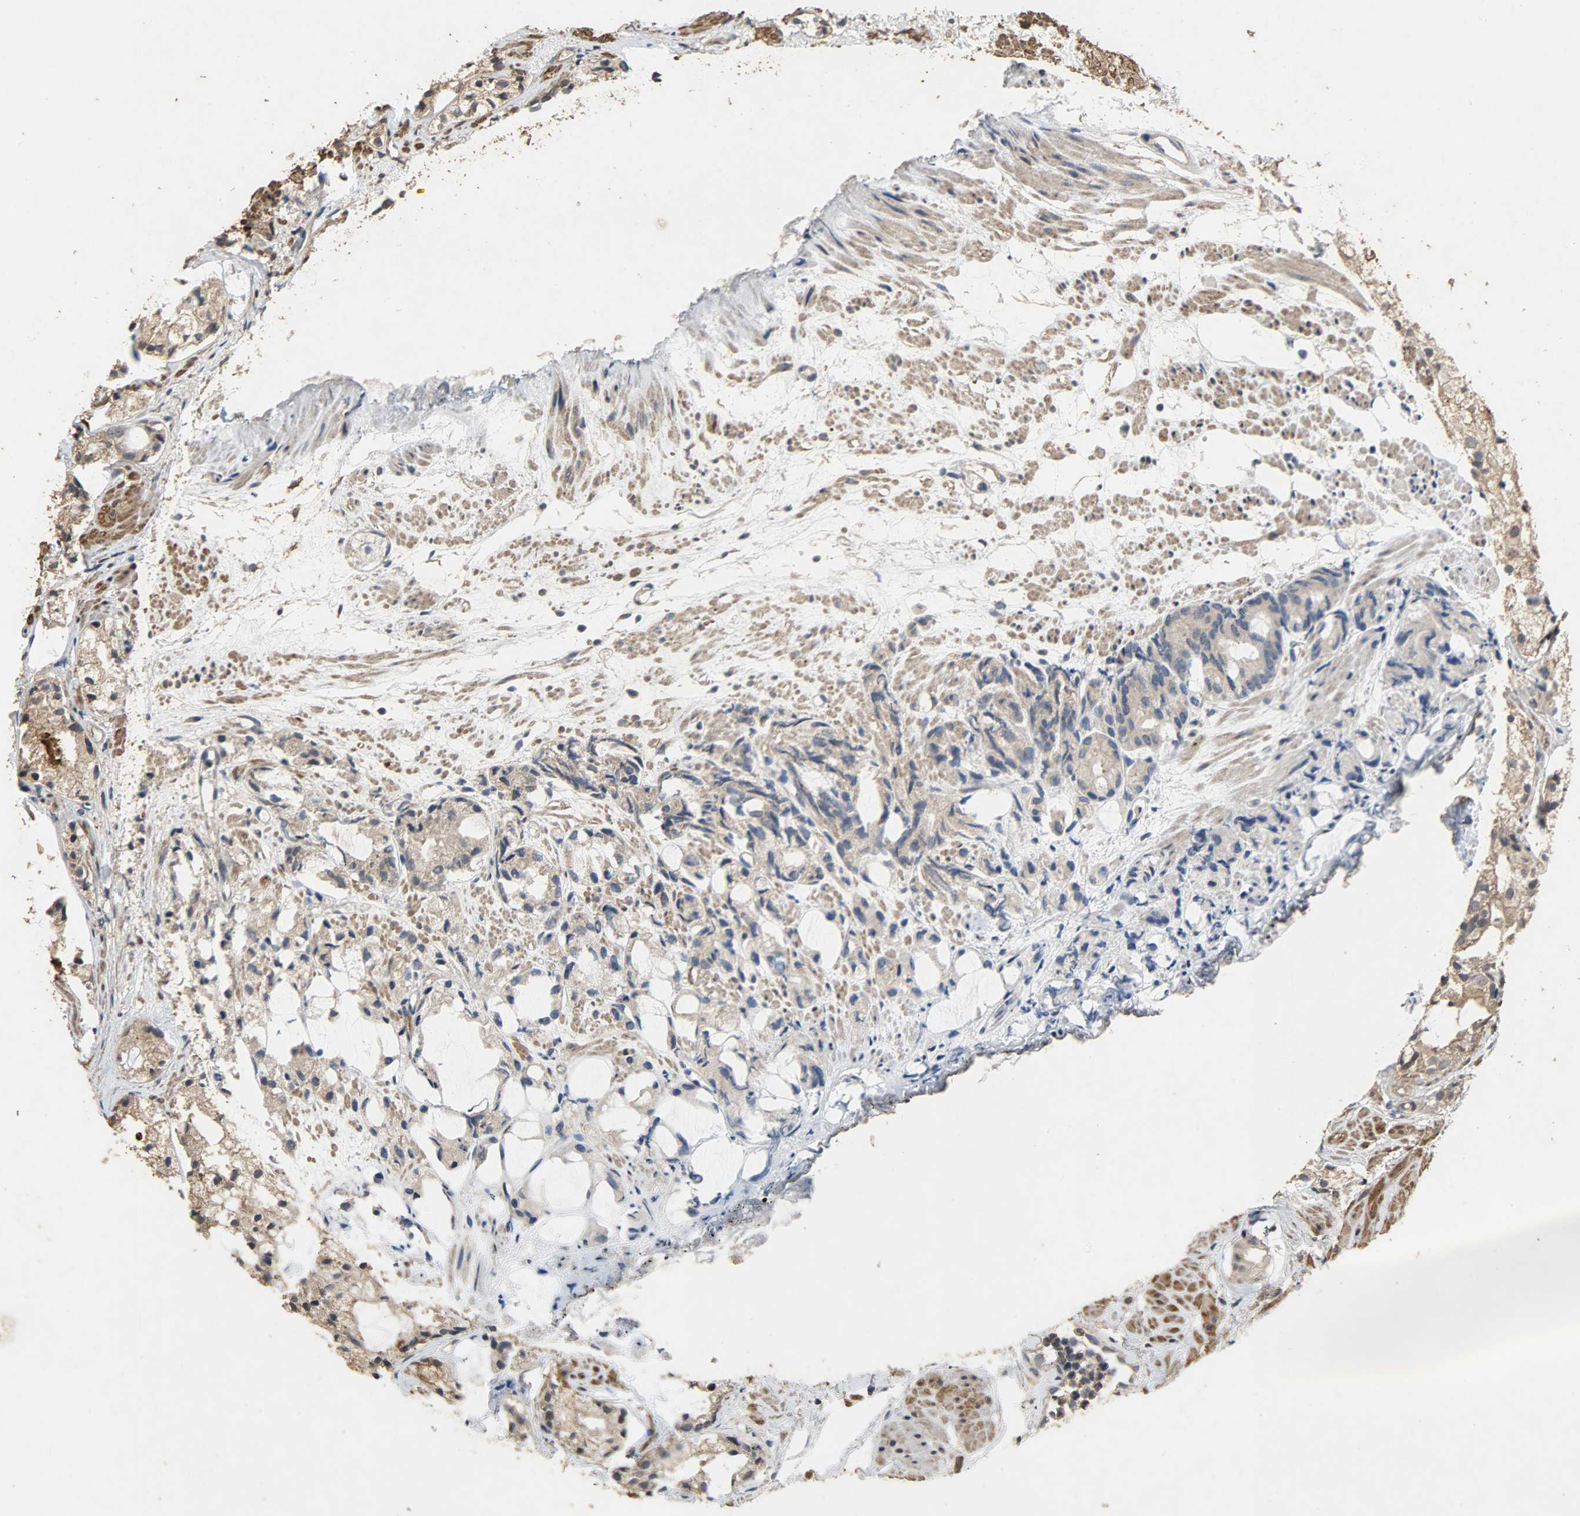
{"staining": {"intensity": "weak", "quantity": ">75%", "location": "cytoplasmic/membranous"}, "tissue": "prostate cancer", "cell_type": "Tumor cells", "image_type": "cancer", "snomed": [{"axis": "morphology", "description": "Adenocarcinoma, High grade"}, {"axis": "topography", "description": "Prostate"}], "caption": "Adenocarcinoma (high-grade) (prostate) stained with a protein marker shows weak staining in tumor cells.", "gene": "CDKN2C", "patient": {"sex": "male", "age": 85}}